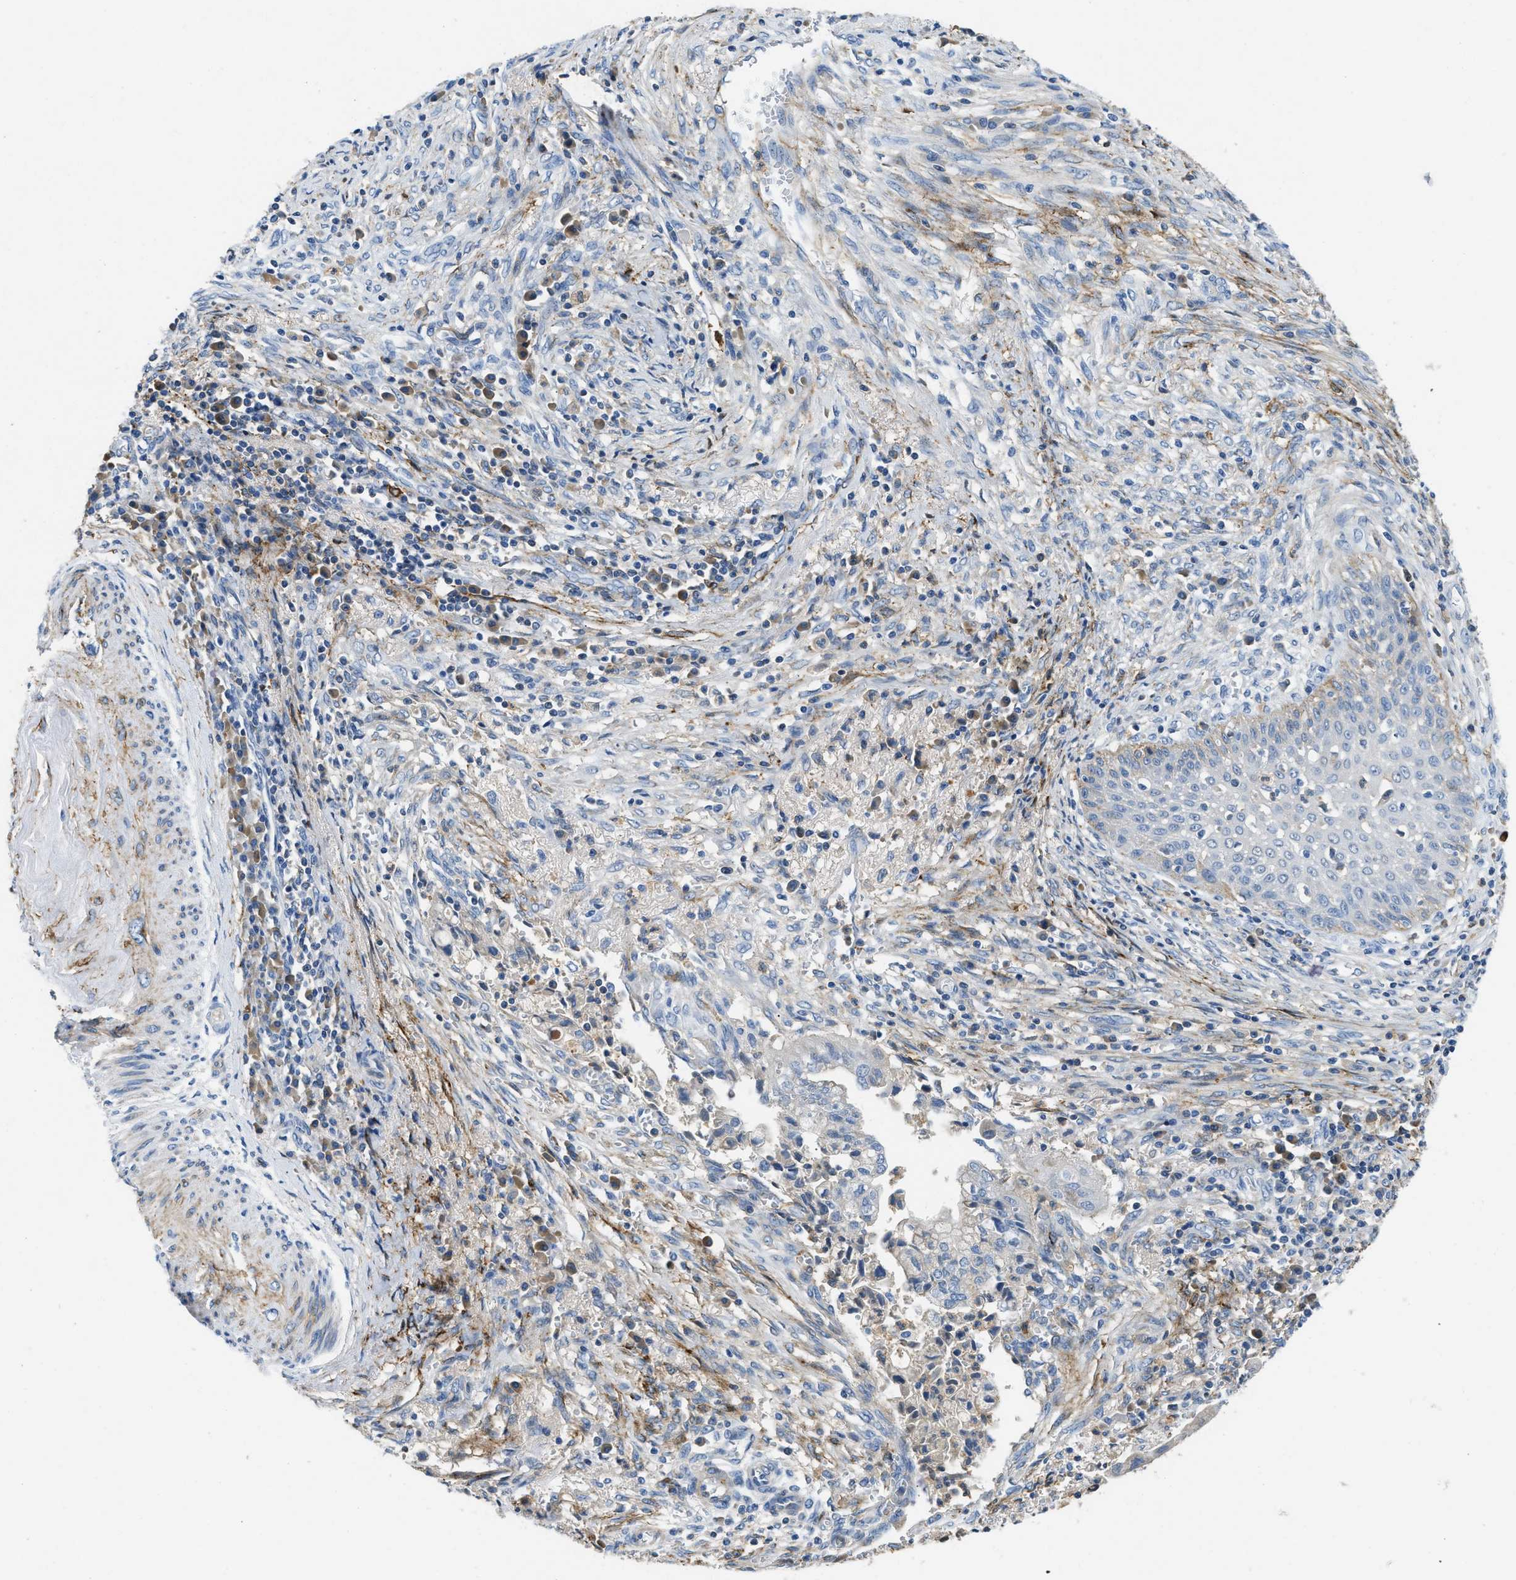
{"staining": {"intensity": "negative", "quantity": "none", "location": "none"}, "tissue": "cervical cancer", "cell_type": "Tumor cells", "image_type": "cancer", "snomed": [{"axis": "morphology", "description": "Adenocarcinoma, NOS"}, {"axis": "topography", "description": "Cervix"}], "caption": "Immunohistochemistry (IHC) photomicrograph of cervical cancer stained for a protein (brown), which exhibits no staining in tumor cells. The staining is performed using DAB brown chromogen with nuclei counter-stained in using hematoxylin.", "gene": "SPEG", "patient": {"sex": "female", "age": 44}}